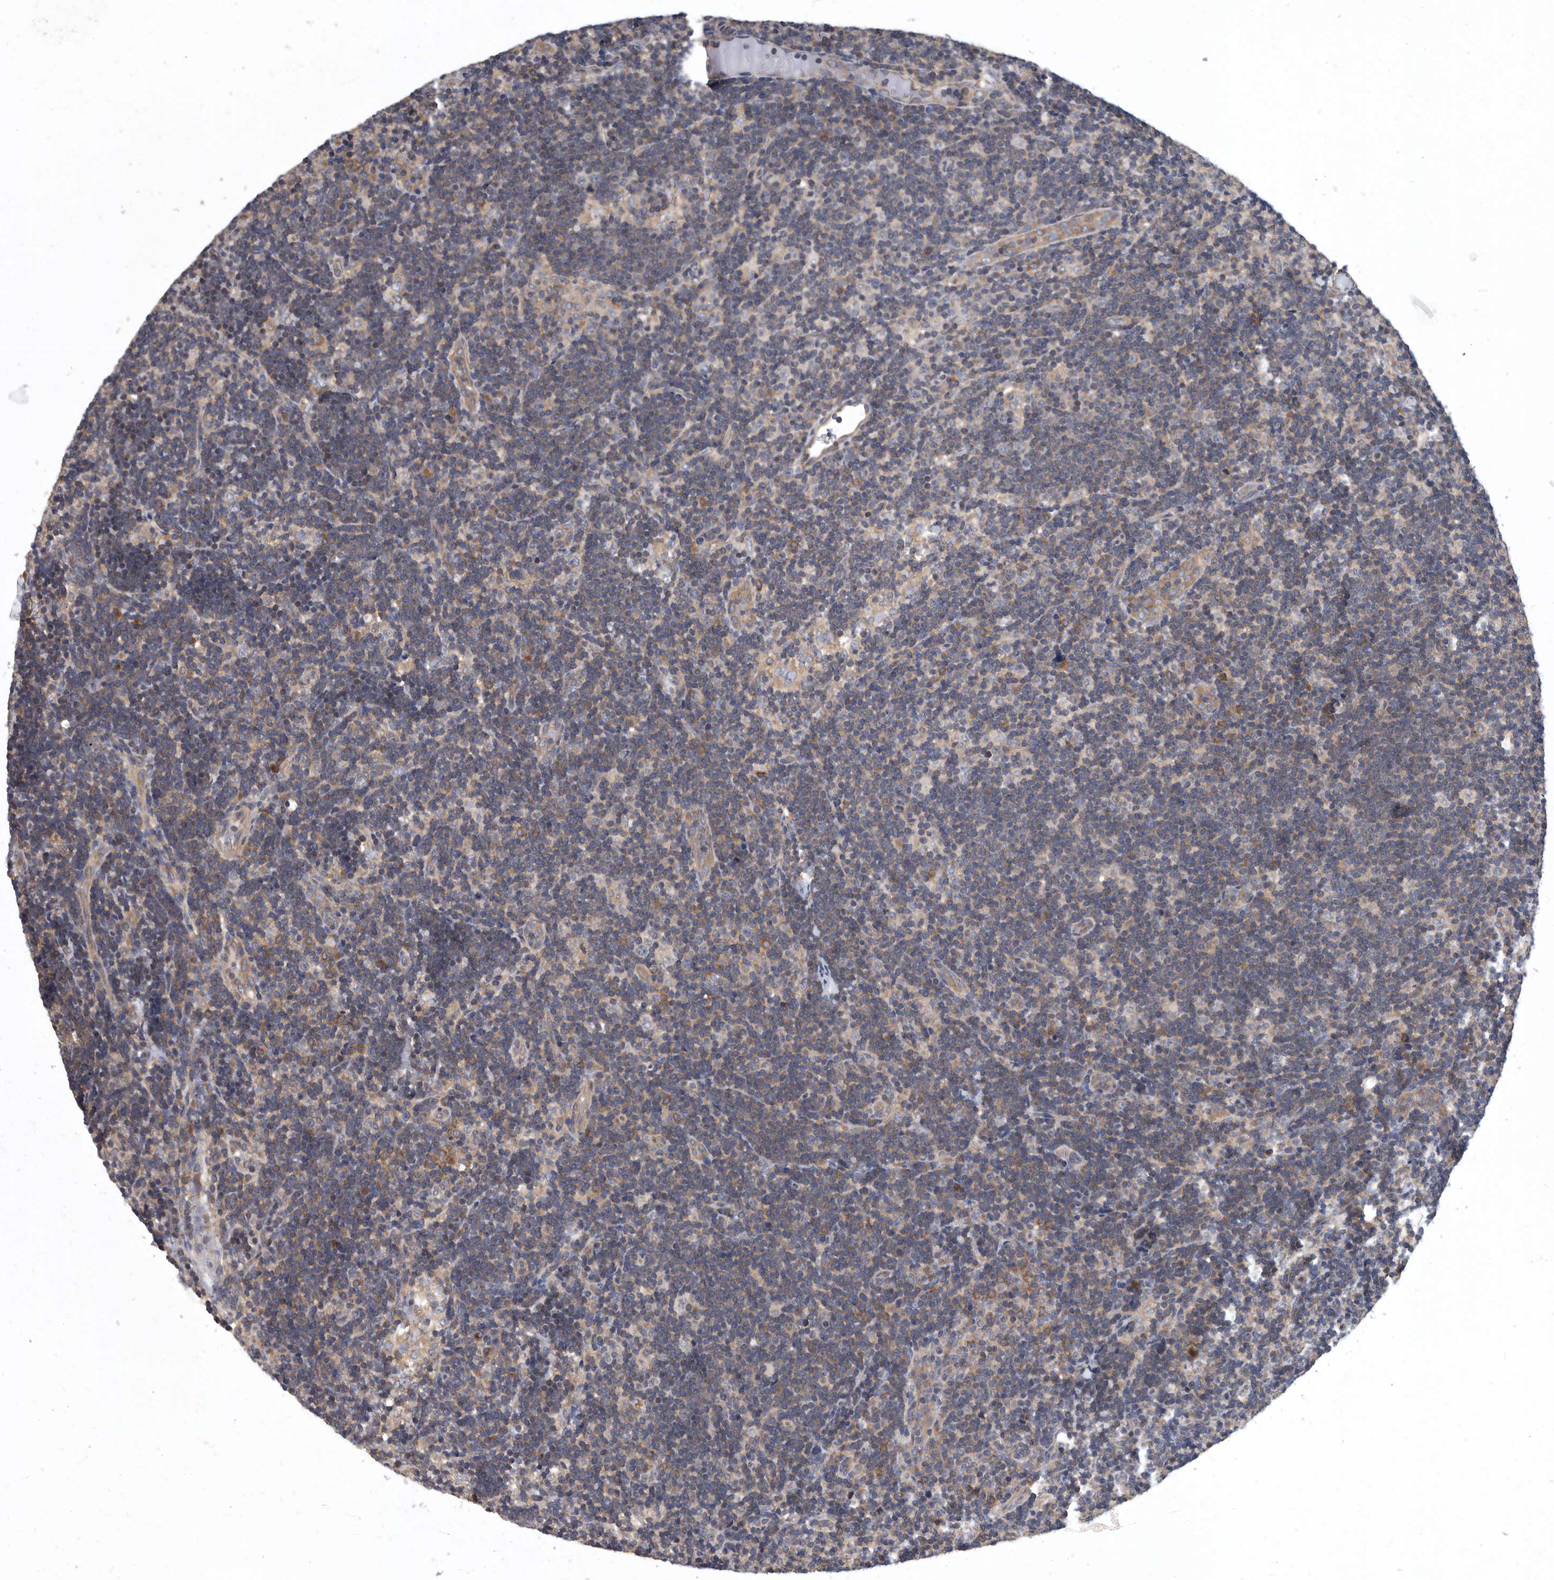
{"staining": {"intensity": "negative", "quantity": "none", "location": "none"}, "tissue": "lymph node", "cell_type": "Germinal center cells", "image_type": "normal", "snomed": [{"axis": "morphology", "description": "Normal tissue, NOS"}, {"axis": "topography", "description": "Lymph node"}], "caption": "A histopathology image of lymph node stained for a protein demonstrates no brown staining in germinal center cells.", "gene": "OXR1", "patient": {"sex": "female", "age": 22}}